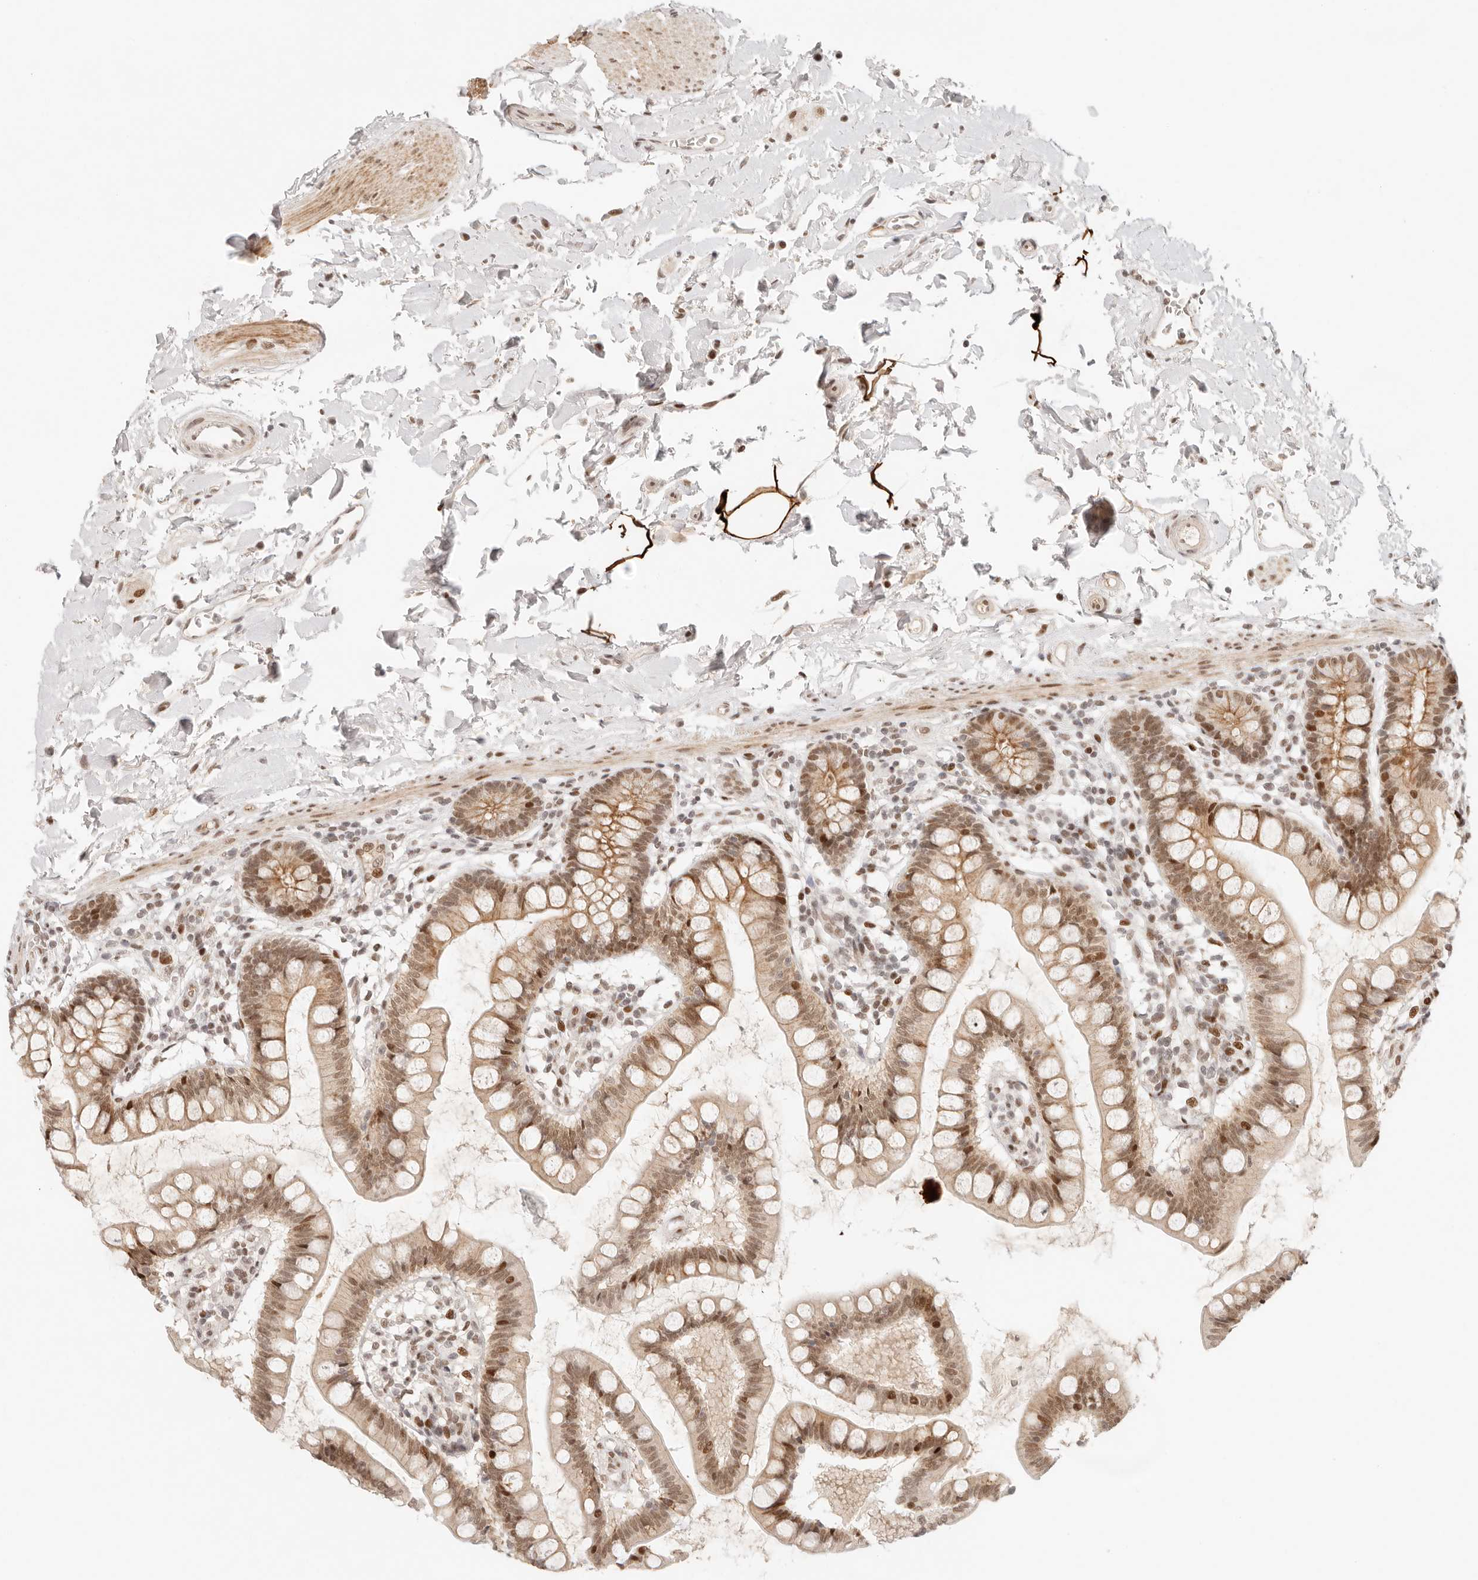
{"staining": {"intensity": "strong", "quantity": "25%-75%", "location": "cytoplasmic/membranous,nuclear"}, "tissue": "small intestine", "cell_type": "Glandular cells", "image_type": "normal", "snomed": [{"axis": "morphology", "description": "Normal tissue, NOS"}, {"axis": "topography", "description": "Small intestine"}], "caption": "Protein expression by IHC reveals strong cytoplasmic/membranous,nuclear positivity in about 25%-75% of glandular cells in normal small intestine.", "gene": "HOXC5", "patient": {"sex": "female", "age": 84}}